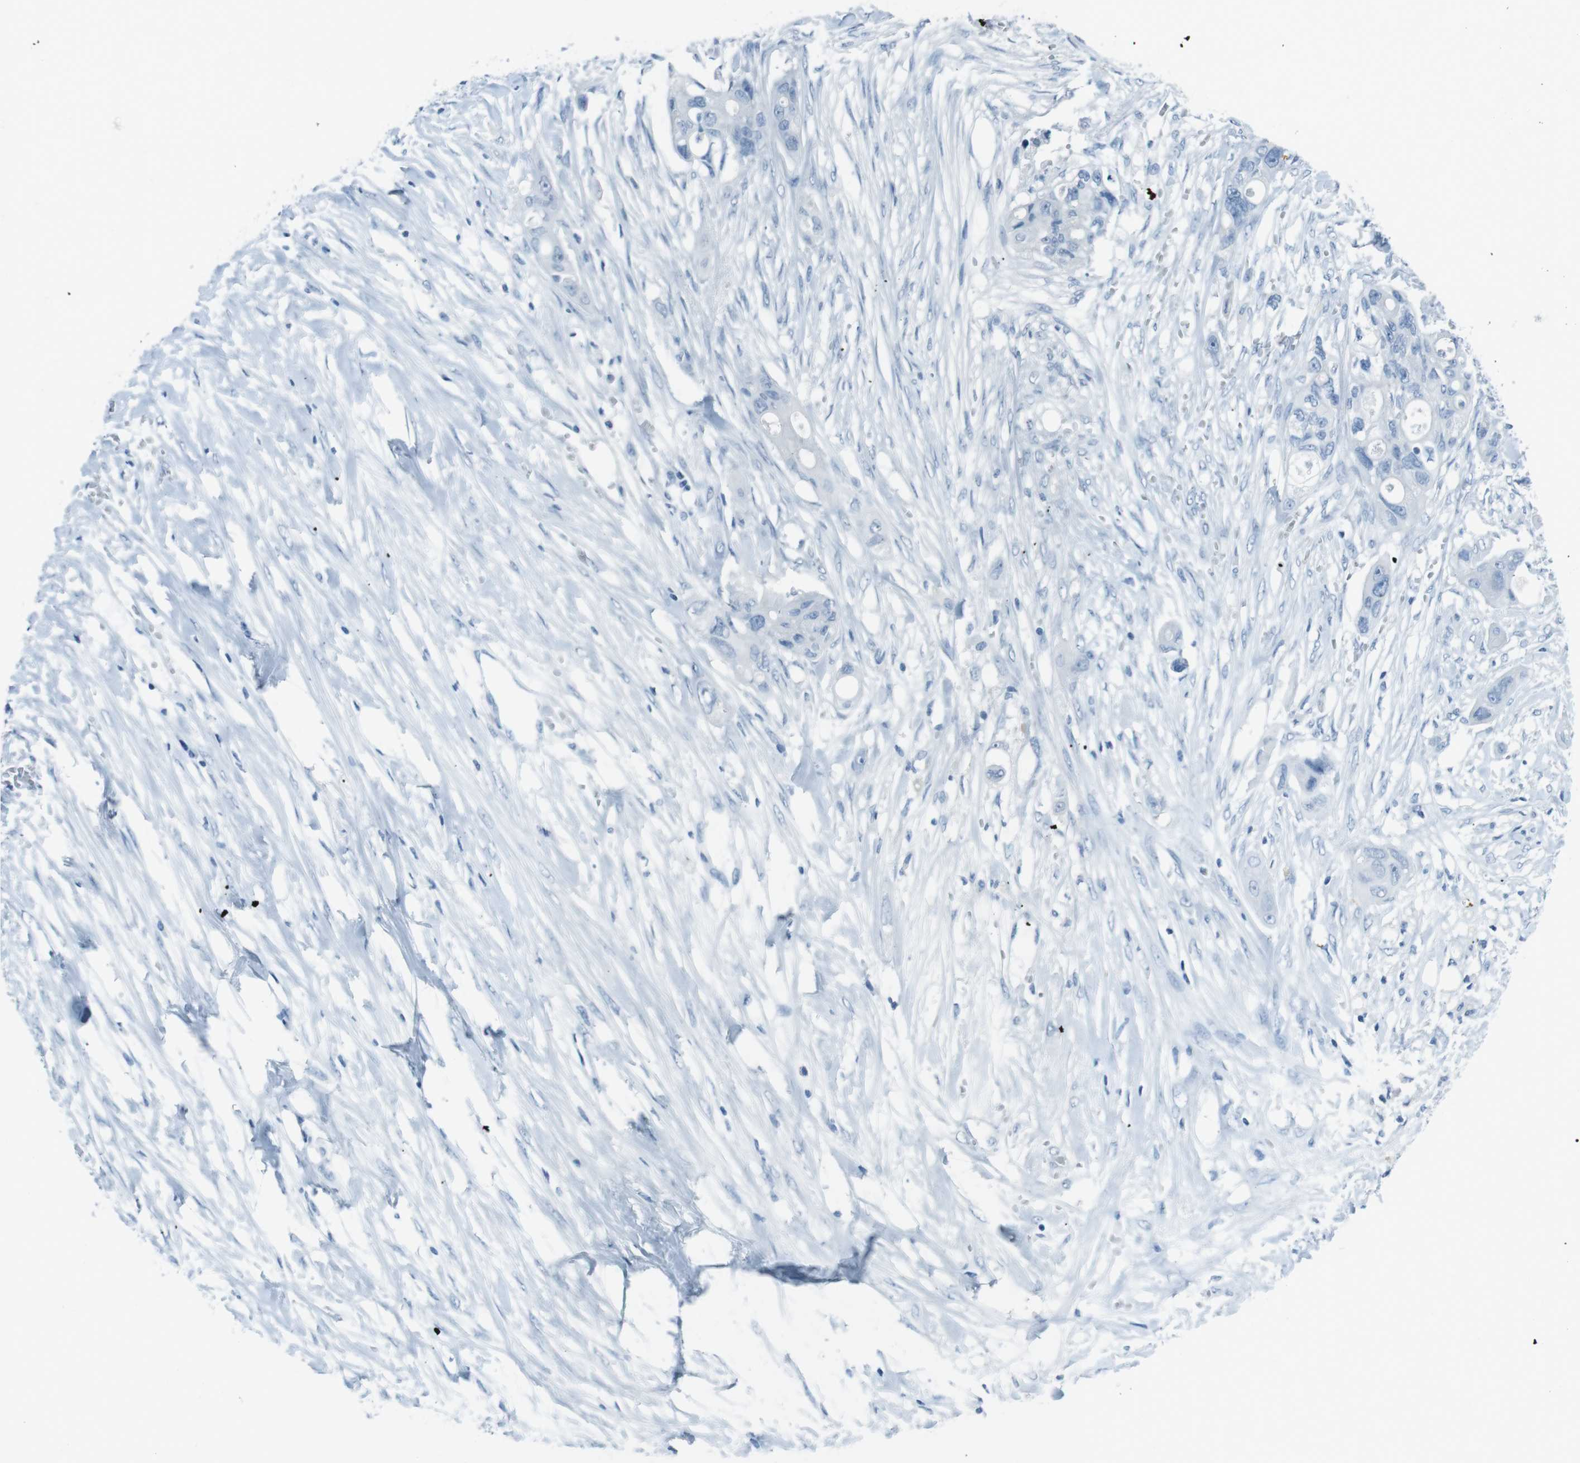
{"staining": {"intensity": "negative", "quantity": "none", "location": "none"}, "tissue": "colorectal cancer", "cell_type": "Tumor cells", "image_type": "cancer", "snomed": [{"axis": "morphology", "description": "Adenocarcinoma, NOS"}, {"axis": "topography", "description": "Colon"}], "caption": "The photomicrograph exhibits no significant positivity in tumor cells of colorectal adenocarcinoma.", "gene": "TMEM207", "patient": {"sex": "female", "age": 57}}